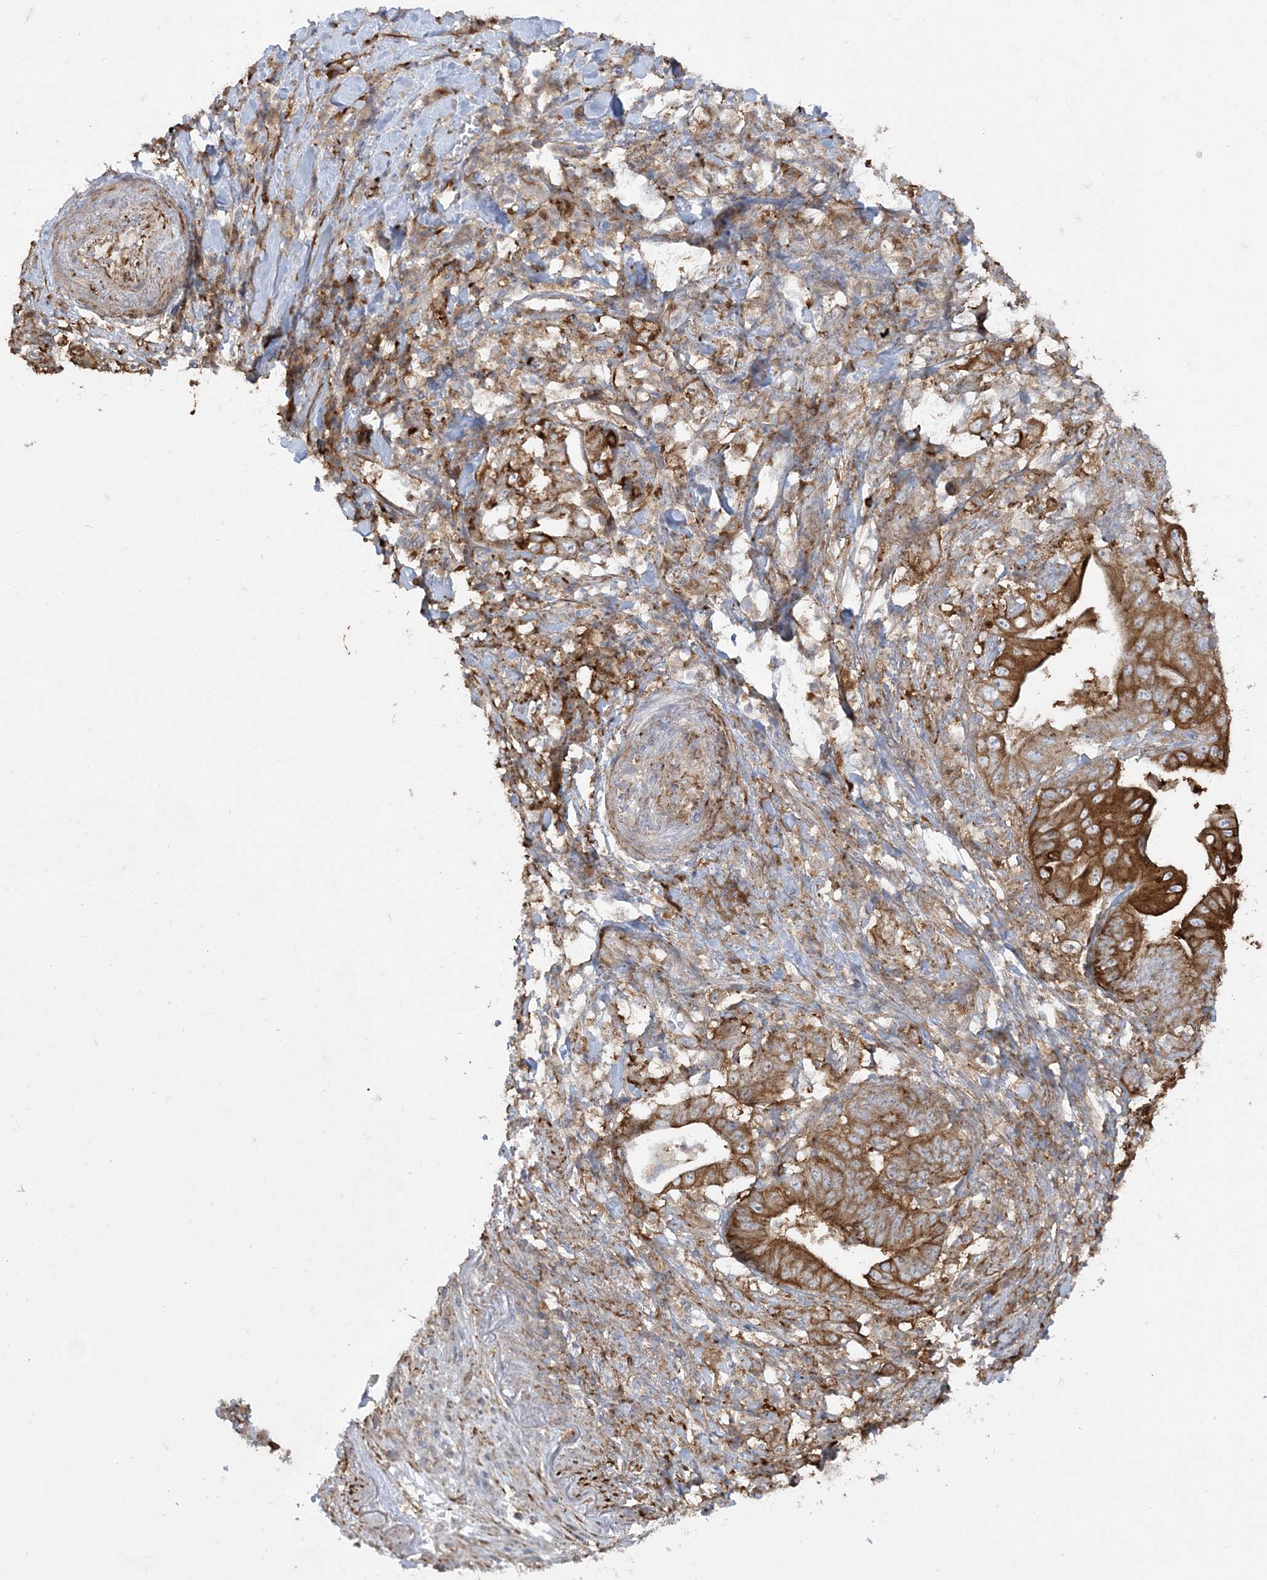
{"staining": {"intensity": "strong", "quantity": ">75%", "location": "cytoplasmic/membranous"}, "tissue": "stomach cancer", "cell_type": "Tumor cells", "image_type": "cancer", "snomed": [{"axis": "morphology", "description": "Adenocarcinoma, NOS"}, {"axis": "topography", "description": "Stomach"}], "caption": "Immunohistochemistry (DAB) staining of human stomach adenocarcinoma displays strong cytoplasmic/membranous protein staining in approximately >75% of tumor cells.", "gene": "DERL3", "patient": {"sex": "female", "age": 73}}